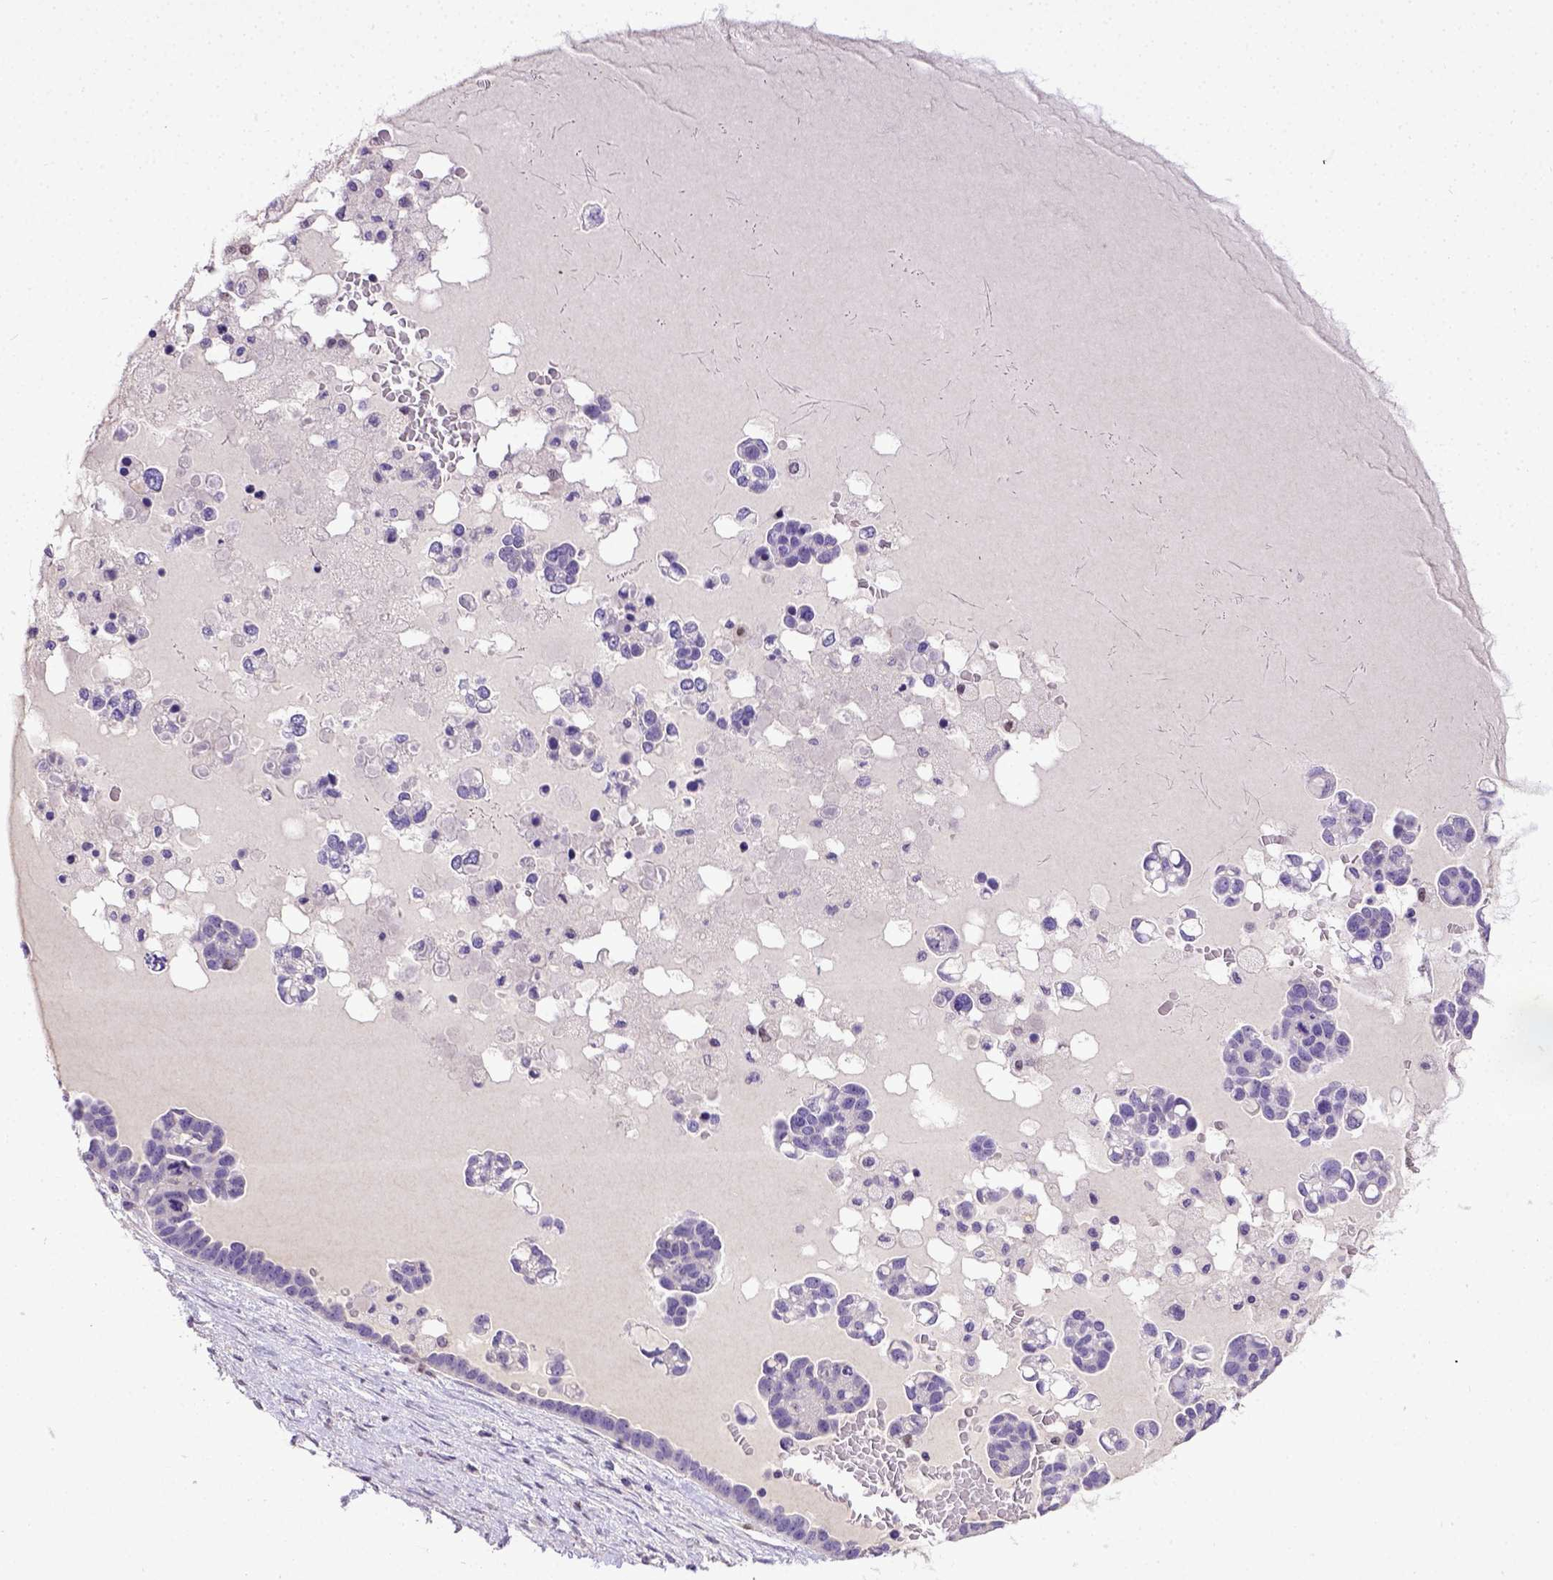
{"staining": {"intensity": "negative", "quantity": "none", "location": "none"}, "tissue": "ovarian cancer", "cell_type": "Tumor cells", "image_type": "cancer", "snomed": [{"axis": "morphology", "description": "Cystadenocarcinoma, serous, NOS"}, {"axis": "topography", "description": "Ovary"}], "caption": "There is no significant positivity in tumor cells of ovarian cancer.", "gene": "CDKN1A", "patient": {"sex": "female", "age": 54}}